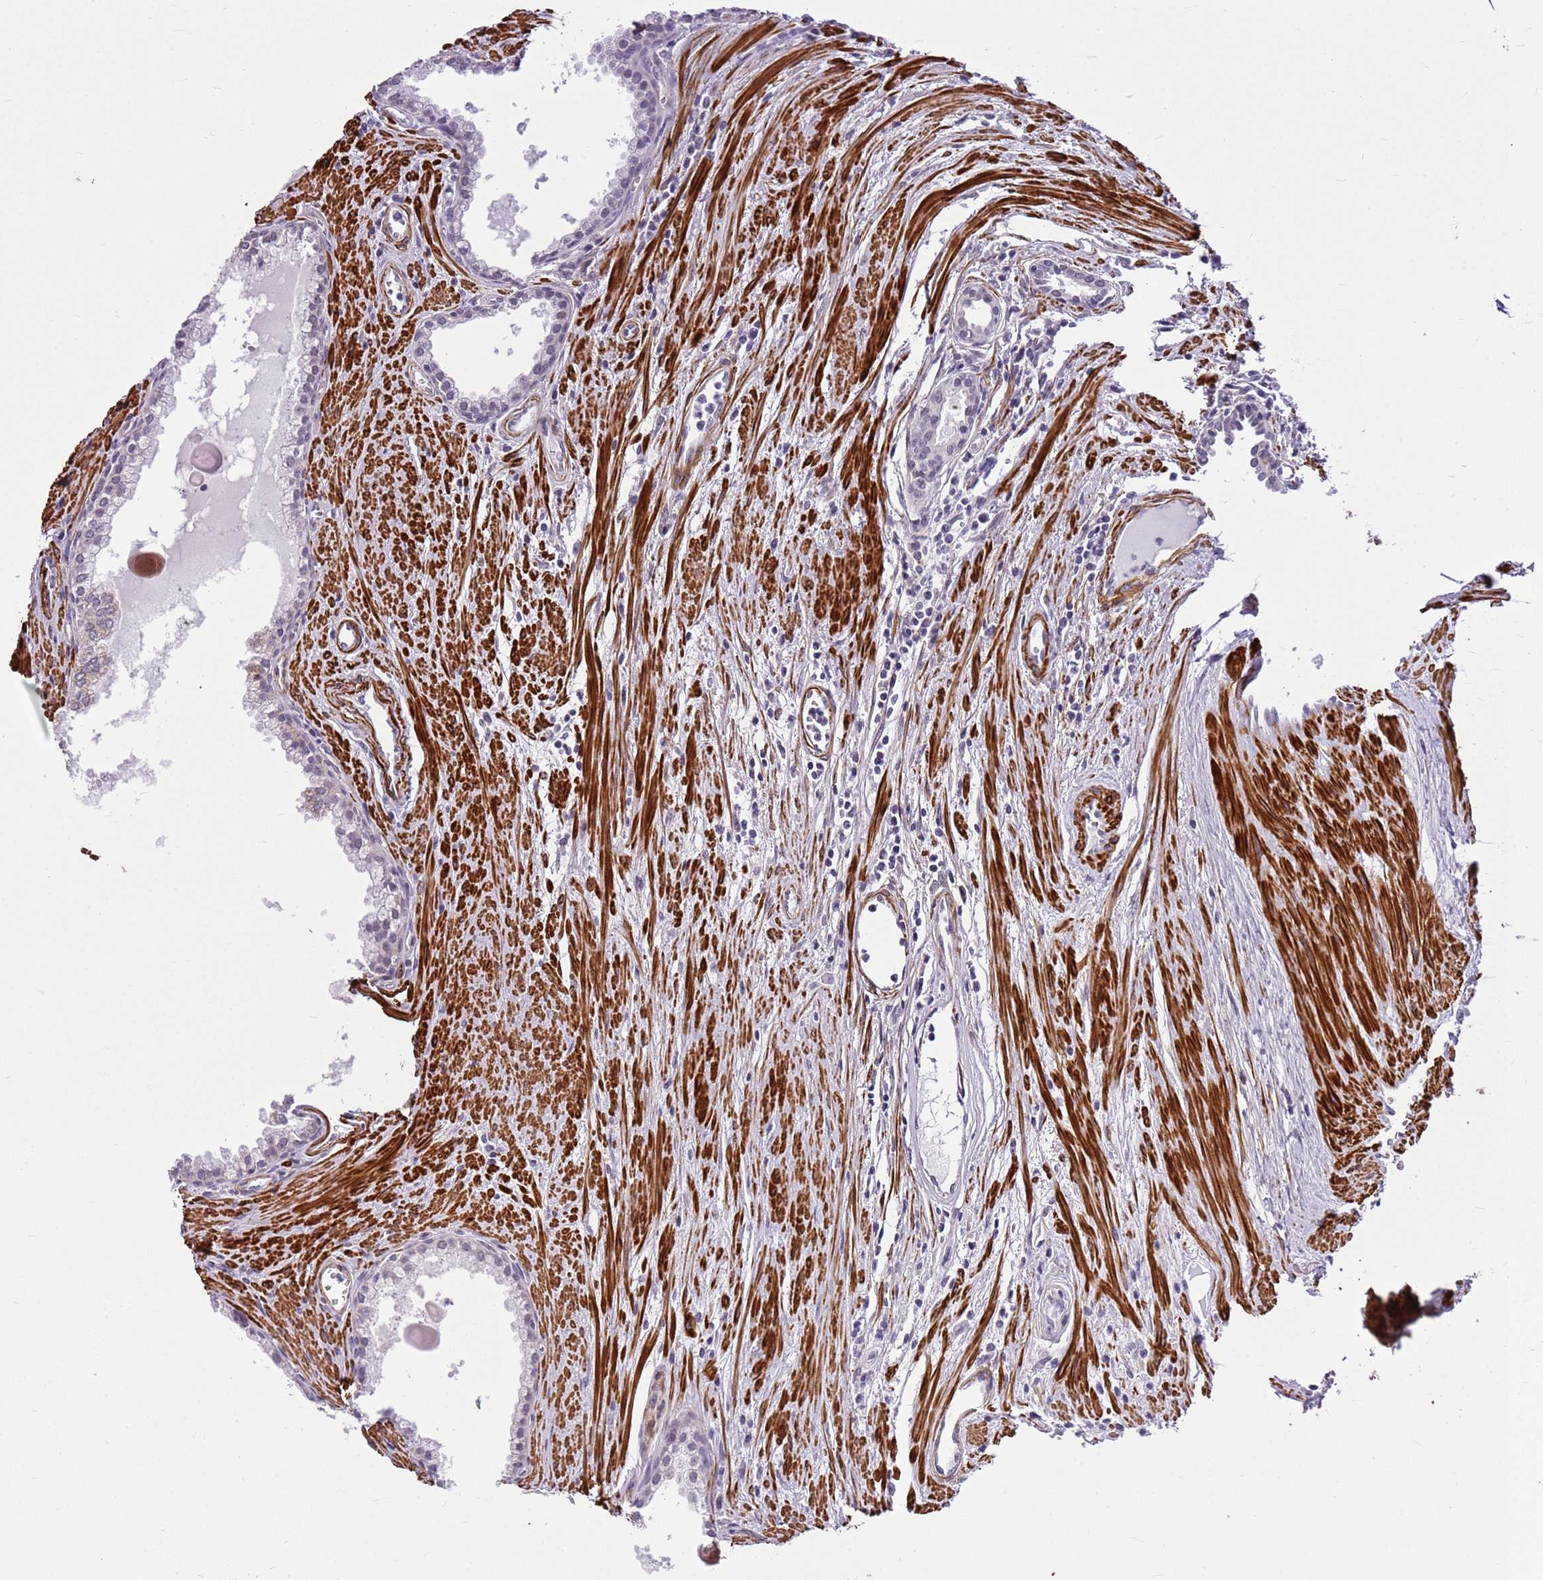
{"staining": {"intensity": "negative", "quantity": "none", "location": "none"}, "tissue": "prostate cancer", "cell_type": "Tumor cells", "image_type": "cancer", "snomed": [{"axis": "morphology", "description": "Adenocarcinoma, High grade"}, {"axis": "topography", "description": "Prostate"}], "caption": "DAB (3,3'-diaminobenzidine) immunohistochemical staining of human prostate high-grade adenocarcinoma exhibits no significant expression in tumor cells.", "gene": "SMIM4", "patient": {"sex": "male", "age": 68}}